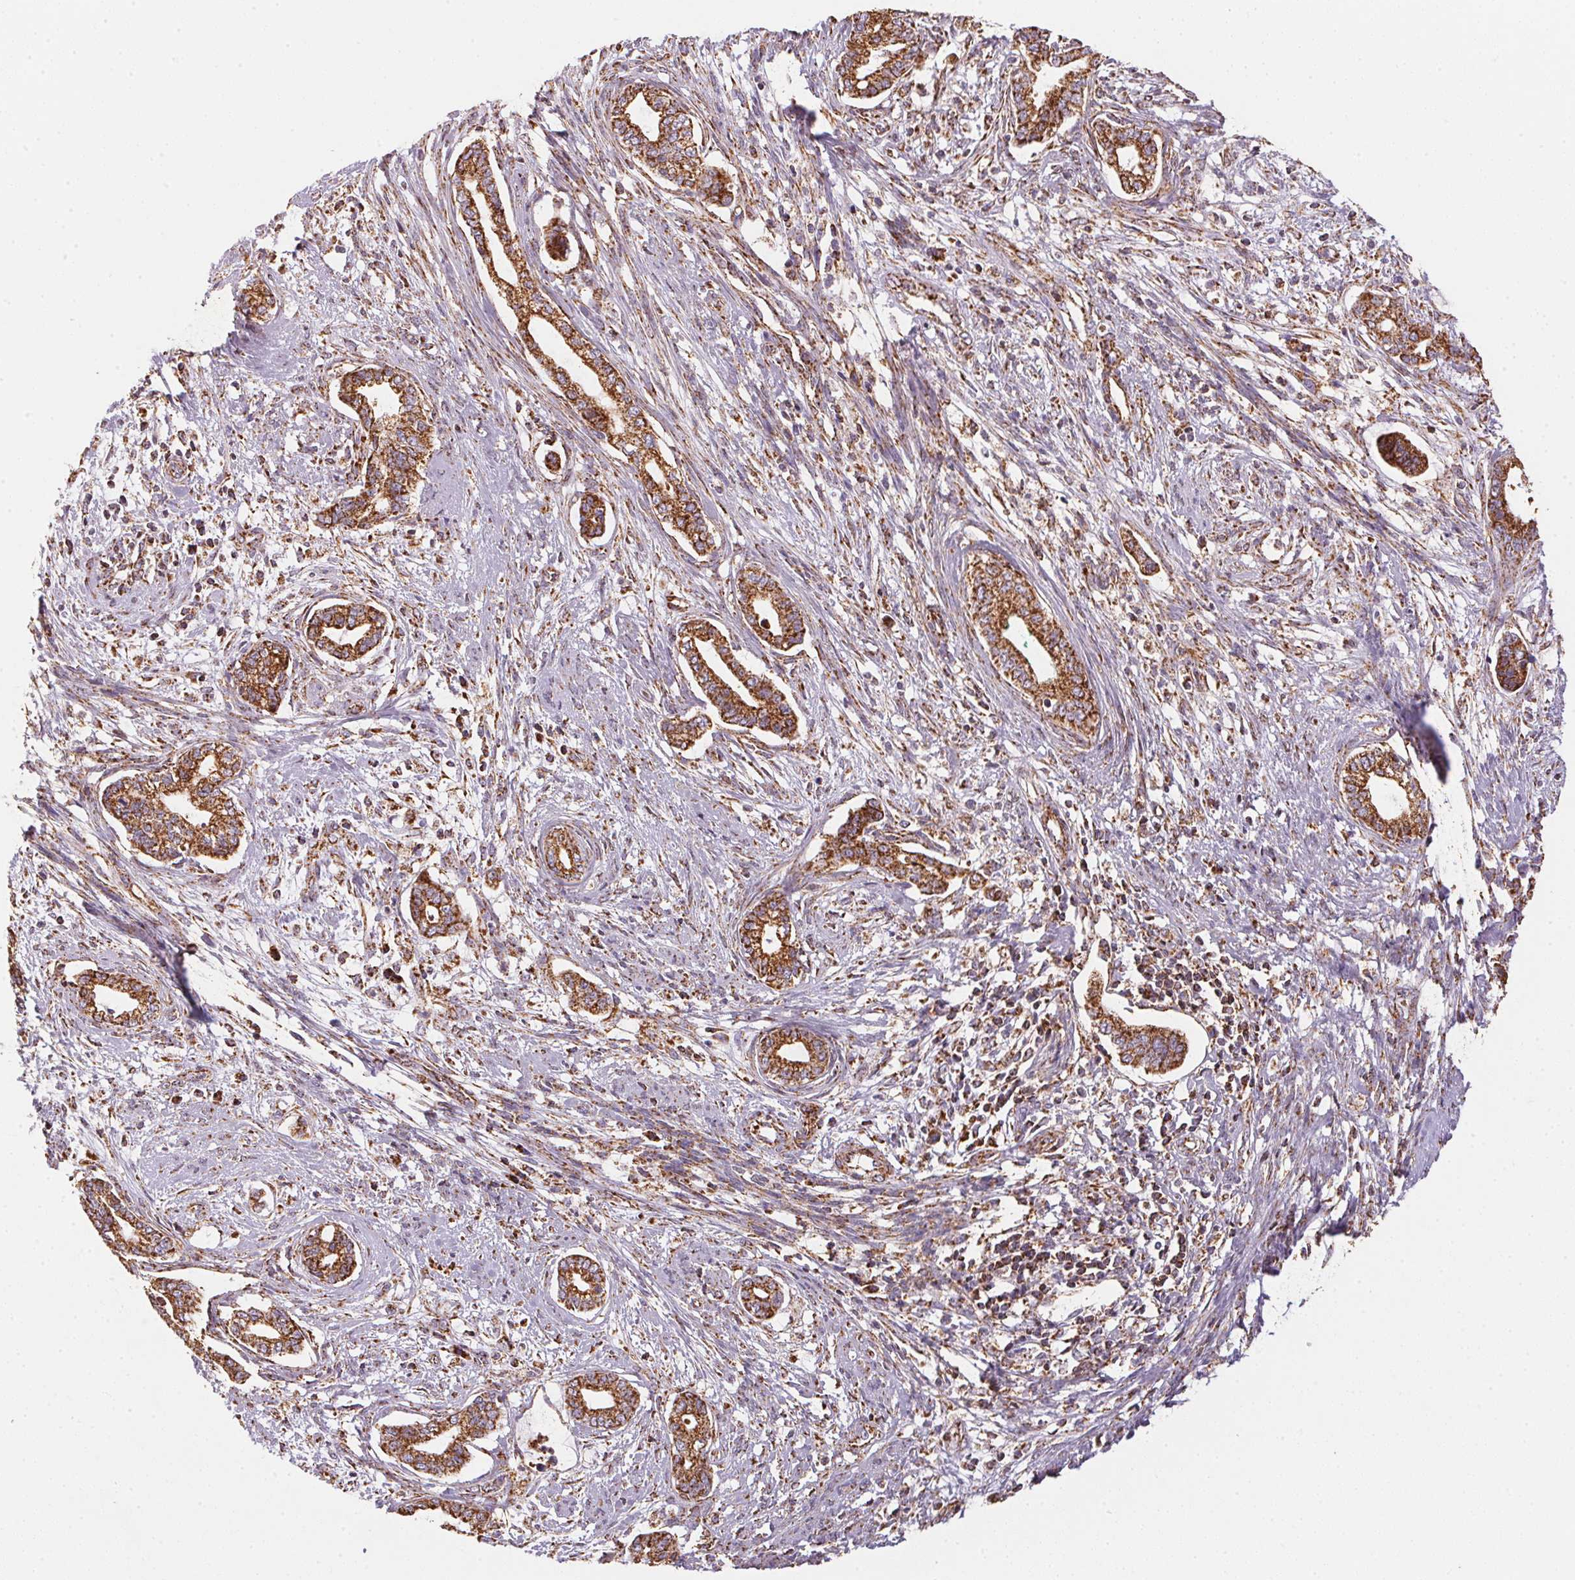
{"staining": {"intensity": "strong", "quantity": ">75%", "location": "cytoplasmic/membranous"}, "tissue": "cervical cancer", "cell_type": "Tumor cells", "image_type": "cancer", "snomed": [{"axis": "morphology", "description": "Adenocarcinoma, NOS"}, {"axis": "topography", "description": "Cervix"}], "caption": "Protein positivity by immunohistochemistry (IHC) shows strong cytoplasmic/membranous expression in approximately >75% of tumor cells in cervical cancer.", "gene": "NDUFS2", "patient": {"sex": "female", "age": 62}}